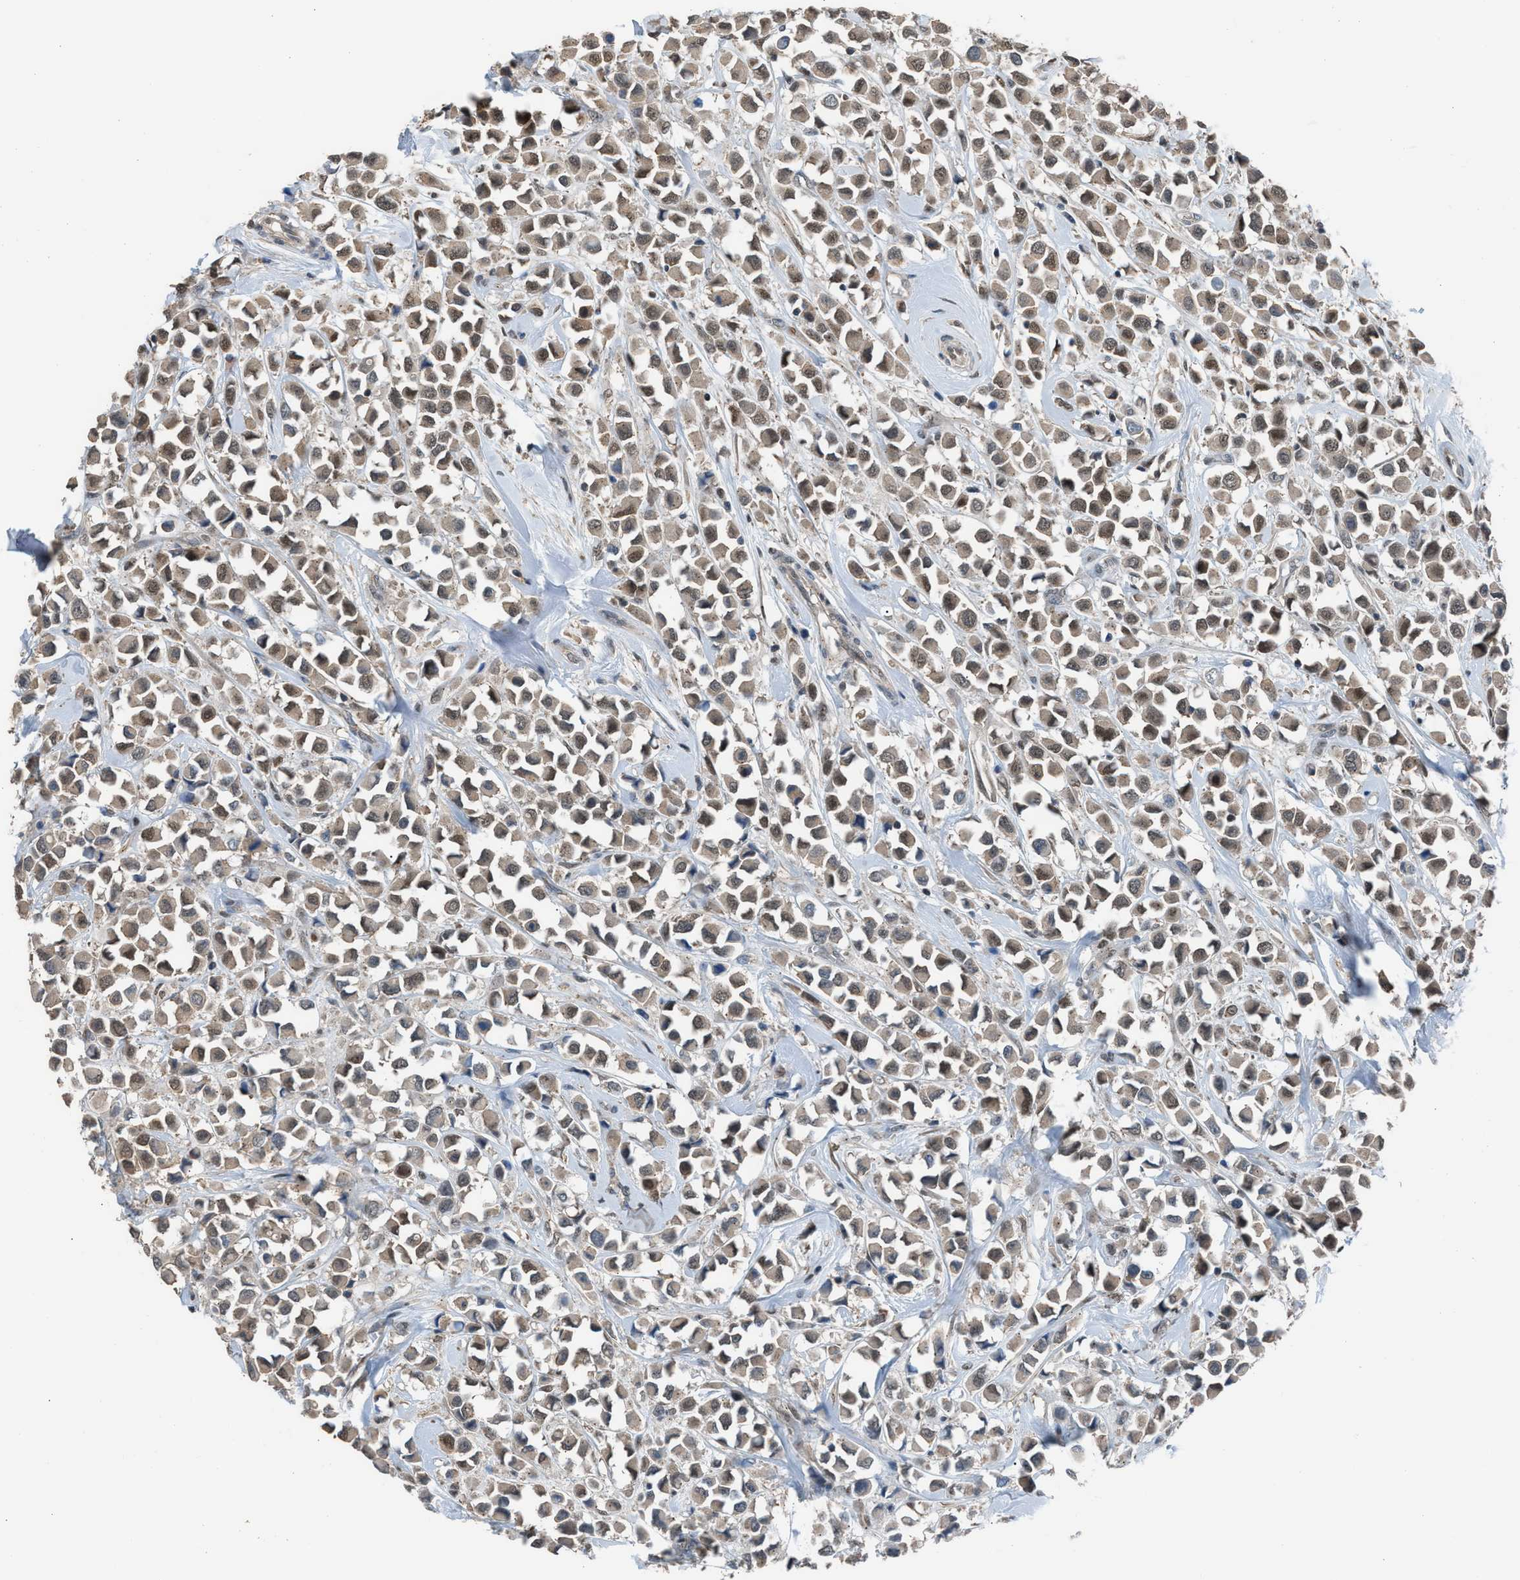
{"staining": {"intensity": "moderate", "quantity": ">75%", "location": "cytoplasmic/membranous,nuclear"}, "tissue": "breast cancer", "cell_type": "Tumor cells", "image_type": "cancer", "snomed": [{"axis": "morphology", "description": "Duct carcinoma"}, {"axis": "topography", "description": "Breast"}], "caption": "Moderate cytoplasmic/membranous and nuclear positivity is identified in about >75% of tumor cells in breast cancer.", "gene": "CRTC1", "patient": {"sex": "female", "age": 61}}